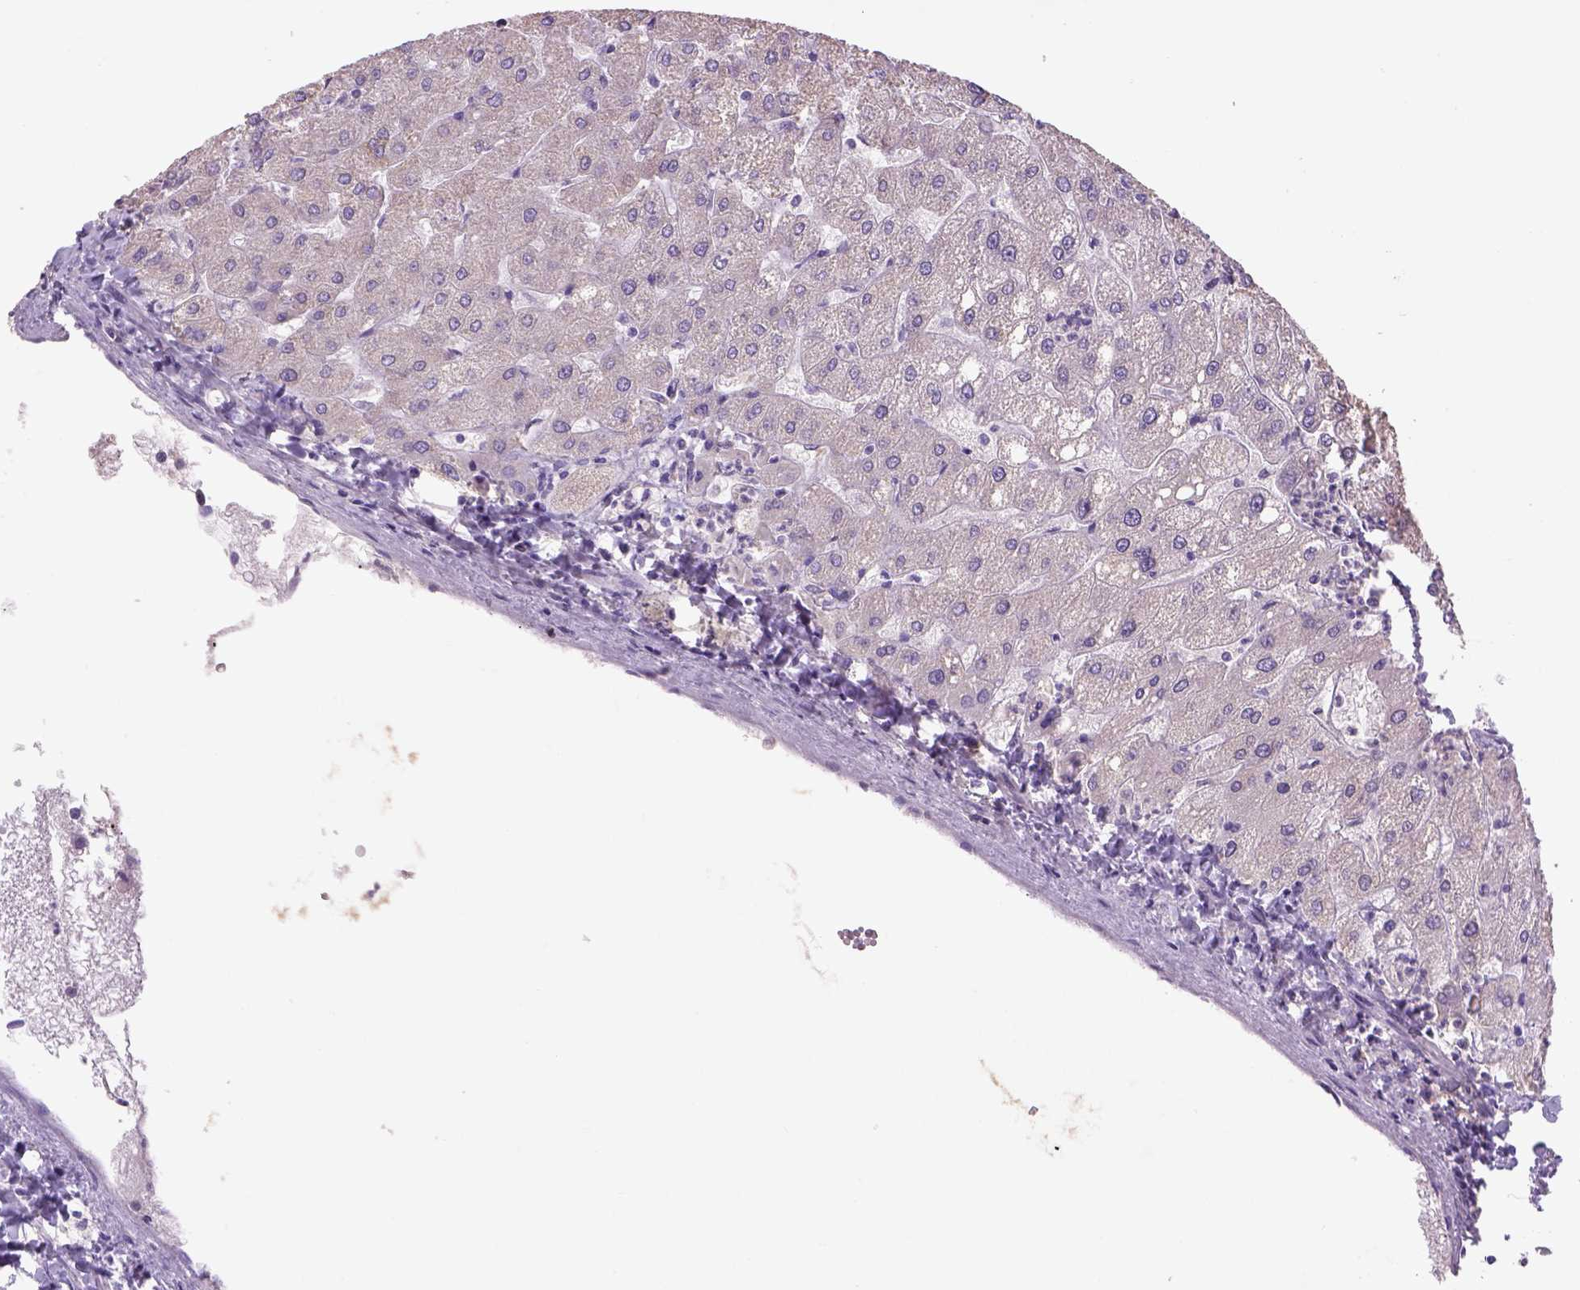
{"staining": {"intensity": "negative", "quantity": "none", "location": "none"}, "tissue": "liver", "cell_type": "Cholangiocytes", "image_type": "normal", "snomed": [{"axis": "morphology", "description": "Normal tissue, NOS"}, {"axis": "topography", "description": "Liver"}], "caption": "IHC micrograph of normal human liver stained for a protein (brown), which shows no expression in cholangiocytes.", "gene": "NAALAD2", "patient": {"sex": "male", "age": 67}}